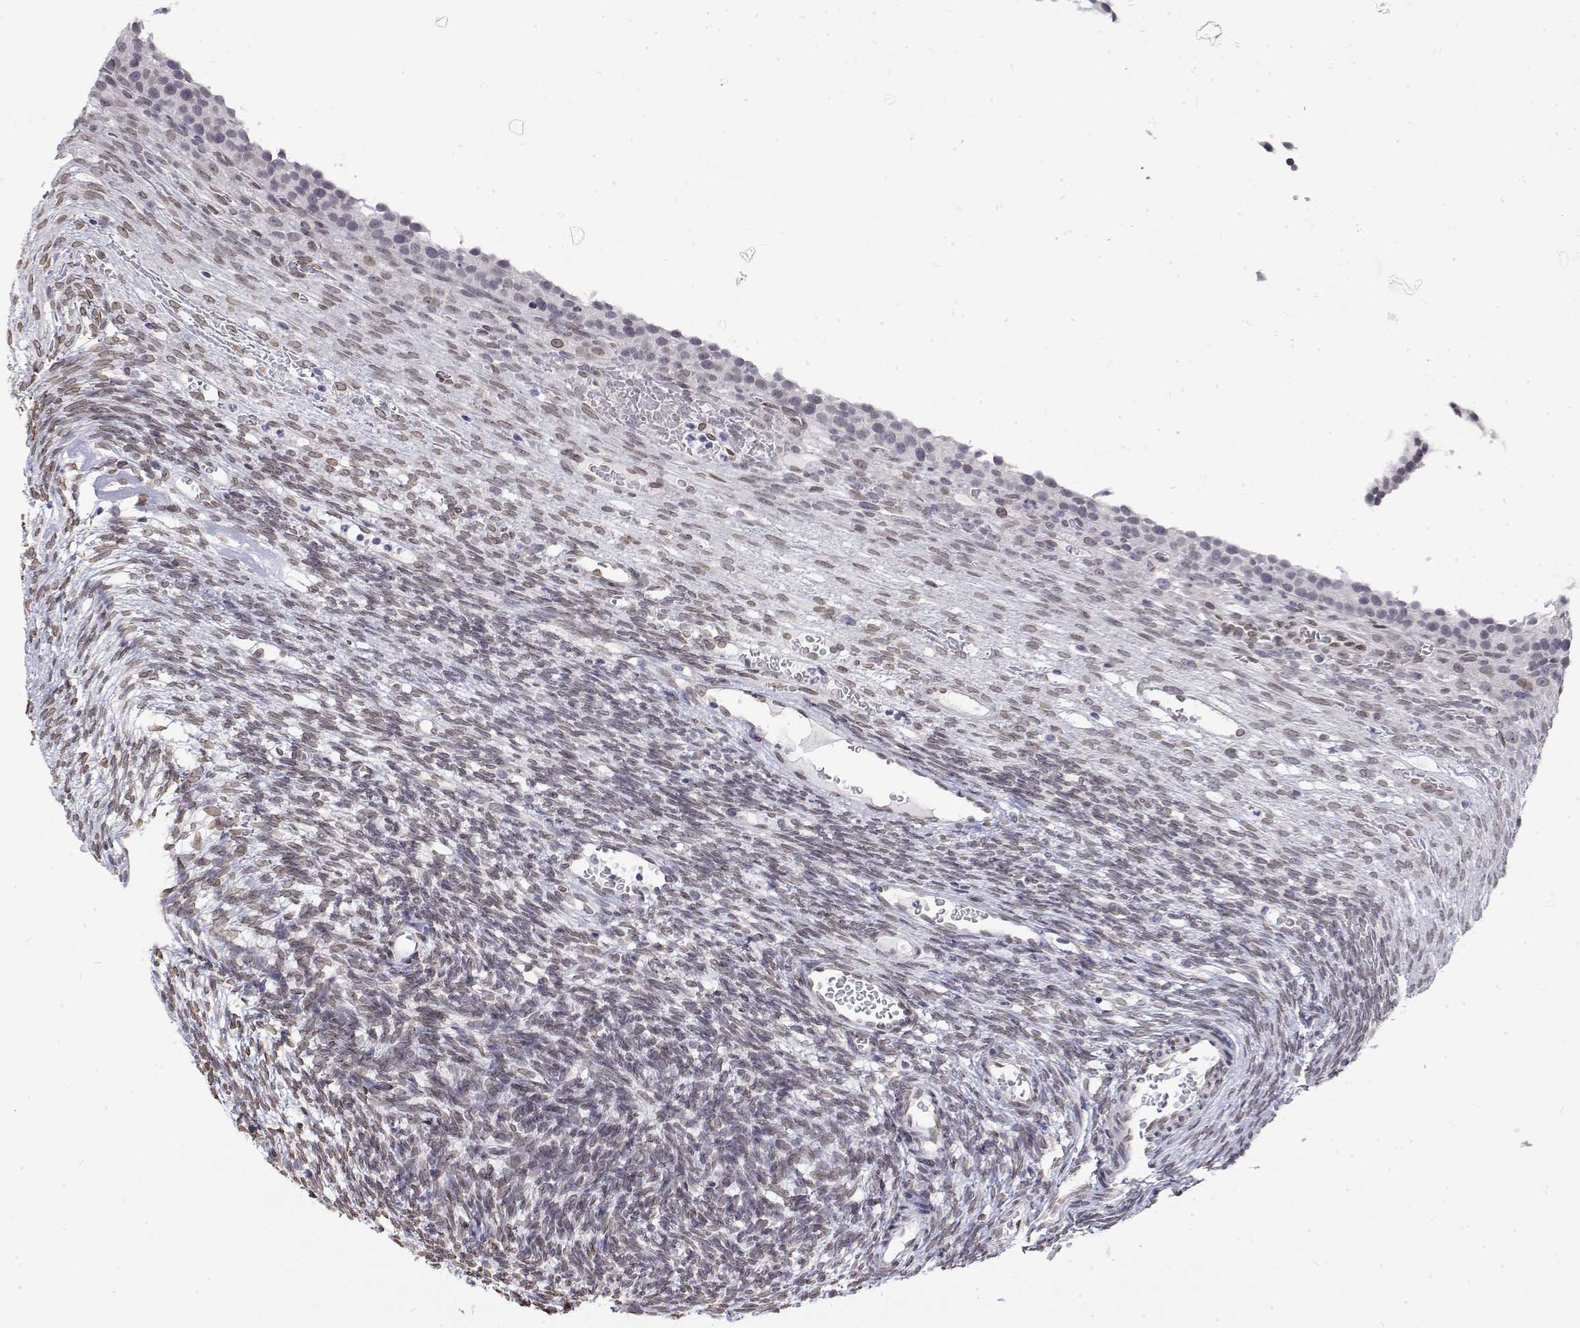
{"staining": {"intensity": "weak", "quantity": "25%-75%", "location": "nuclear"}, "tissue": "ovary", "cell_type": "Ovarian stroma cells", "image_type": "normal", "snomed": [{"axis": "morphology", "description": "Normal tissue, NOS"}, {"axis": "topography", "description": "Ovary"}], "caption": "Ovary stained with a protein marker reveals weak staining in ovarian stroma cells.", "gene": "ZNF532", "patient": {"sex": "female", "age": 34}}